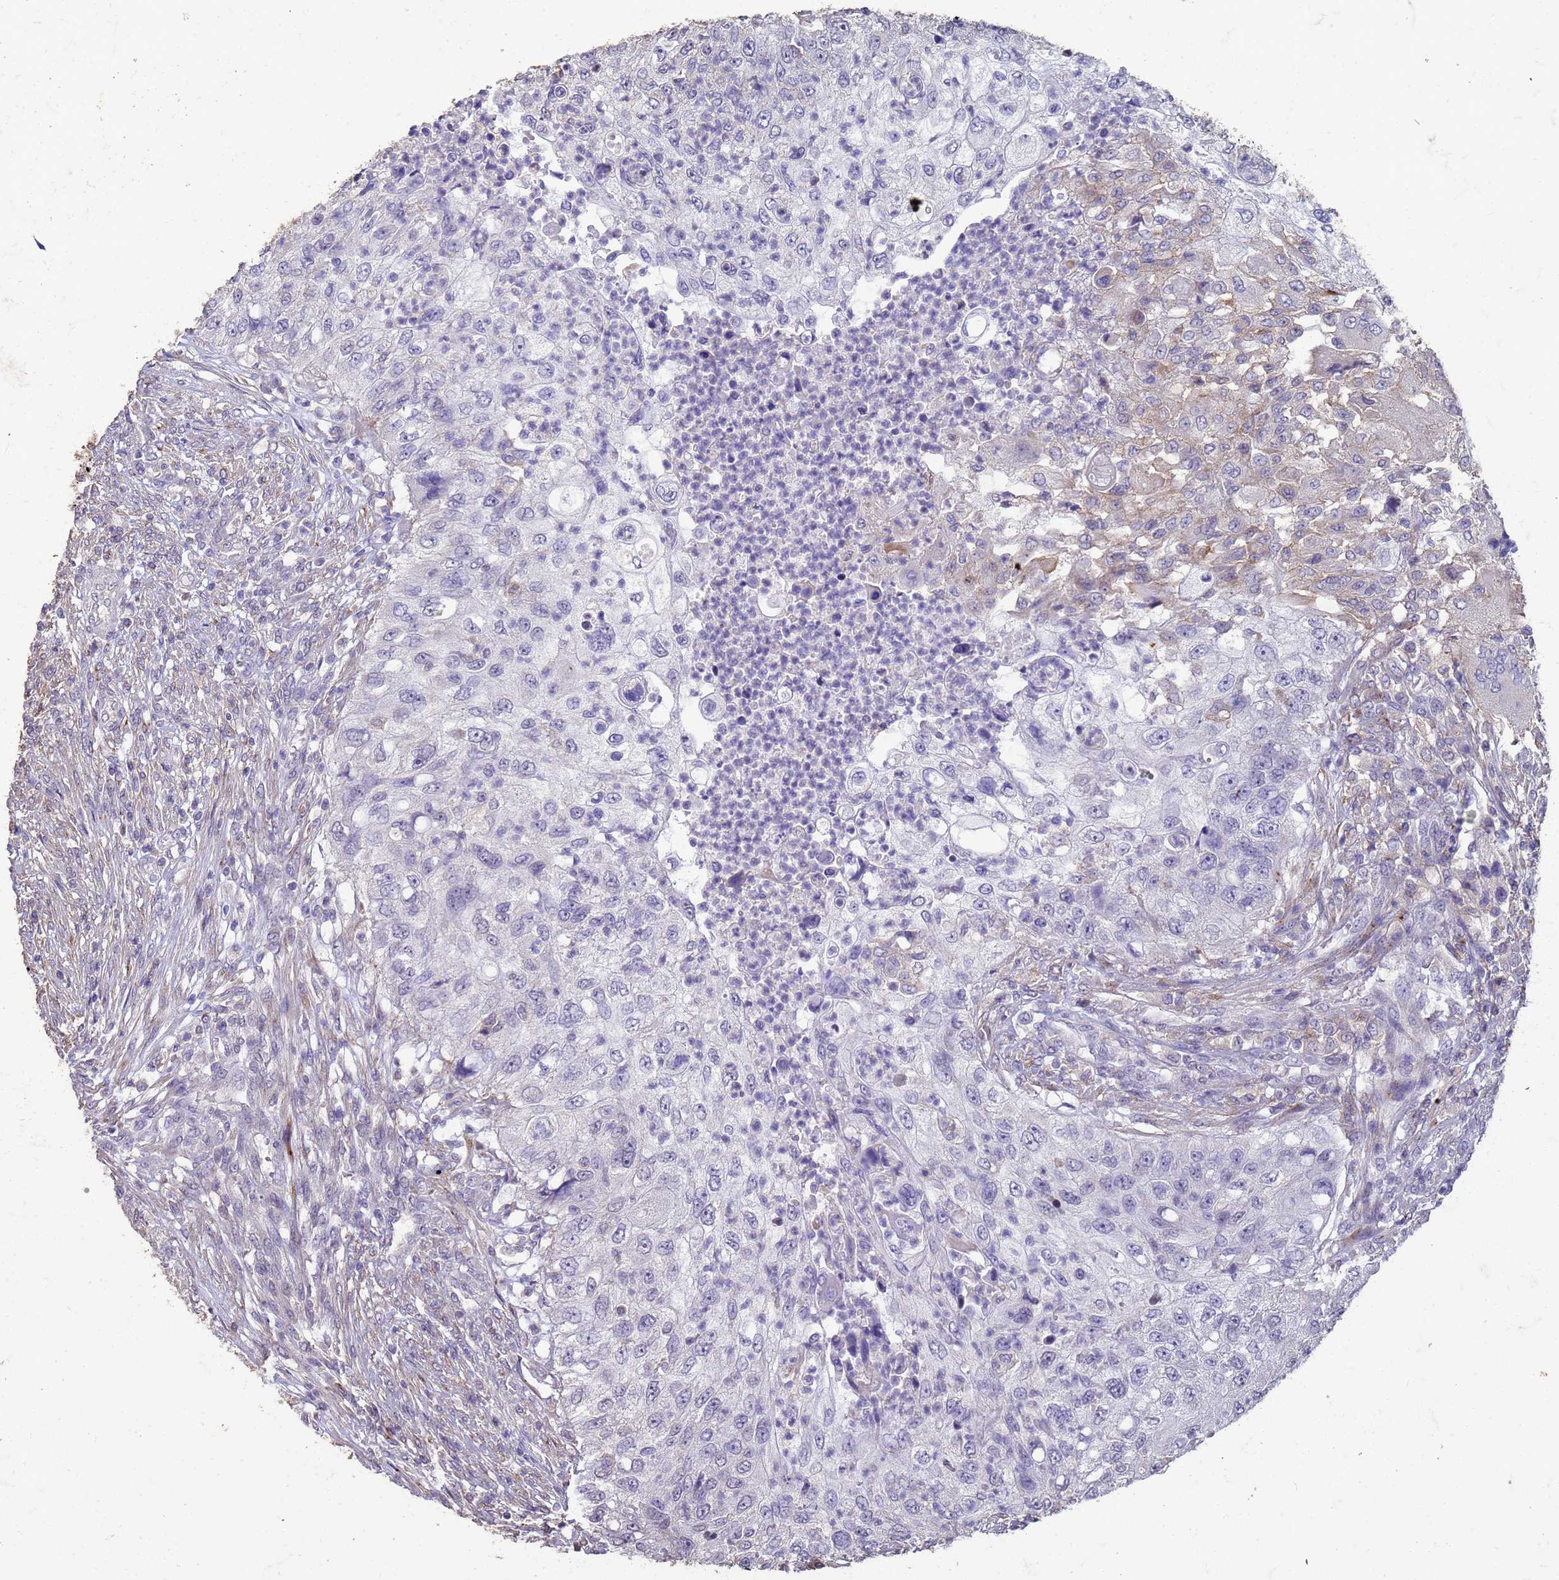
{"staining": {"intensity": "negative", "quantity": "none", "location": "none"}, "tissue": "urothelial cancer", "cell_type": "Tumor cells", "image_type": "cancer", "snomed": [{"axis": "morphology", "description": "Urothelial carcinoma, High grade"}, {"axis": "topography", "description": "Urinary bladder"}], "caption": "An IHC micrograph of urothelial cancer is shown. There is no staining in tumor cells of urothelial cancer. (Immunohistochemistry (ihc), brightfield microscopy, high magnification).", "gene": "SLC25A15", "patient": {"sex": "female", "age": 60}}